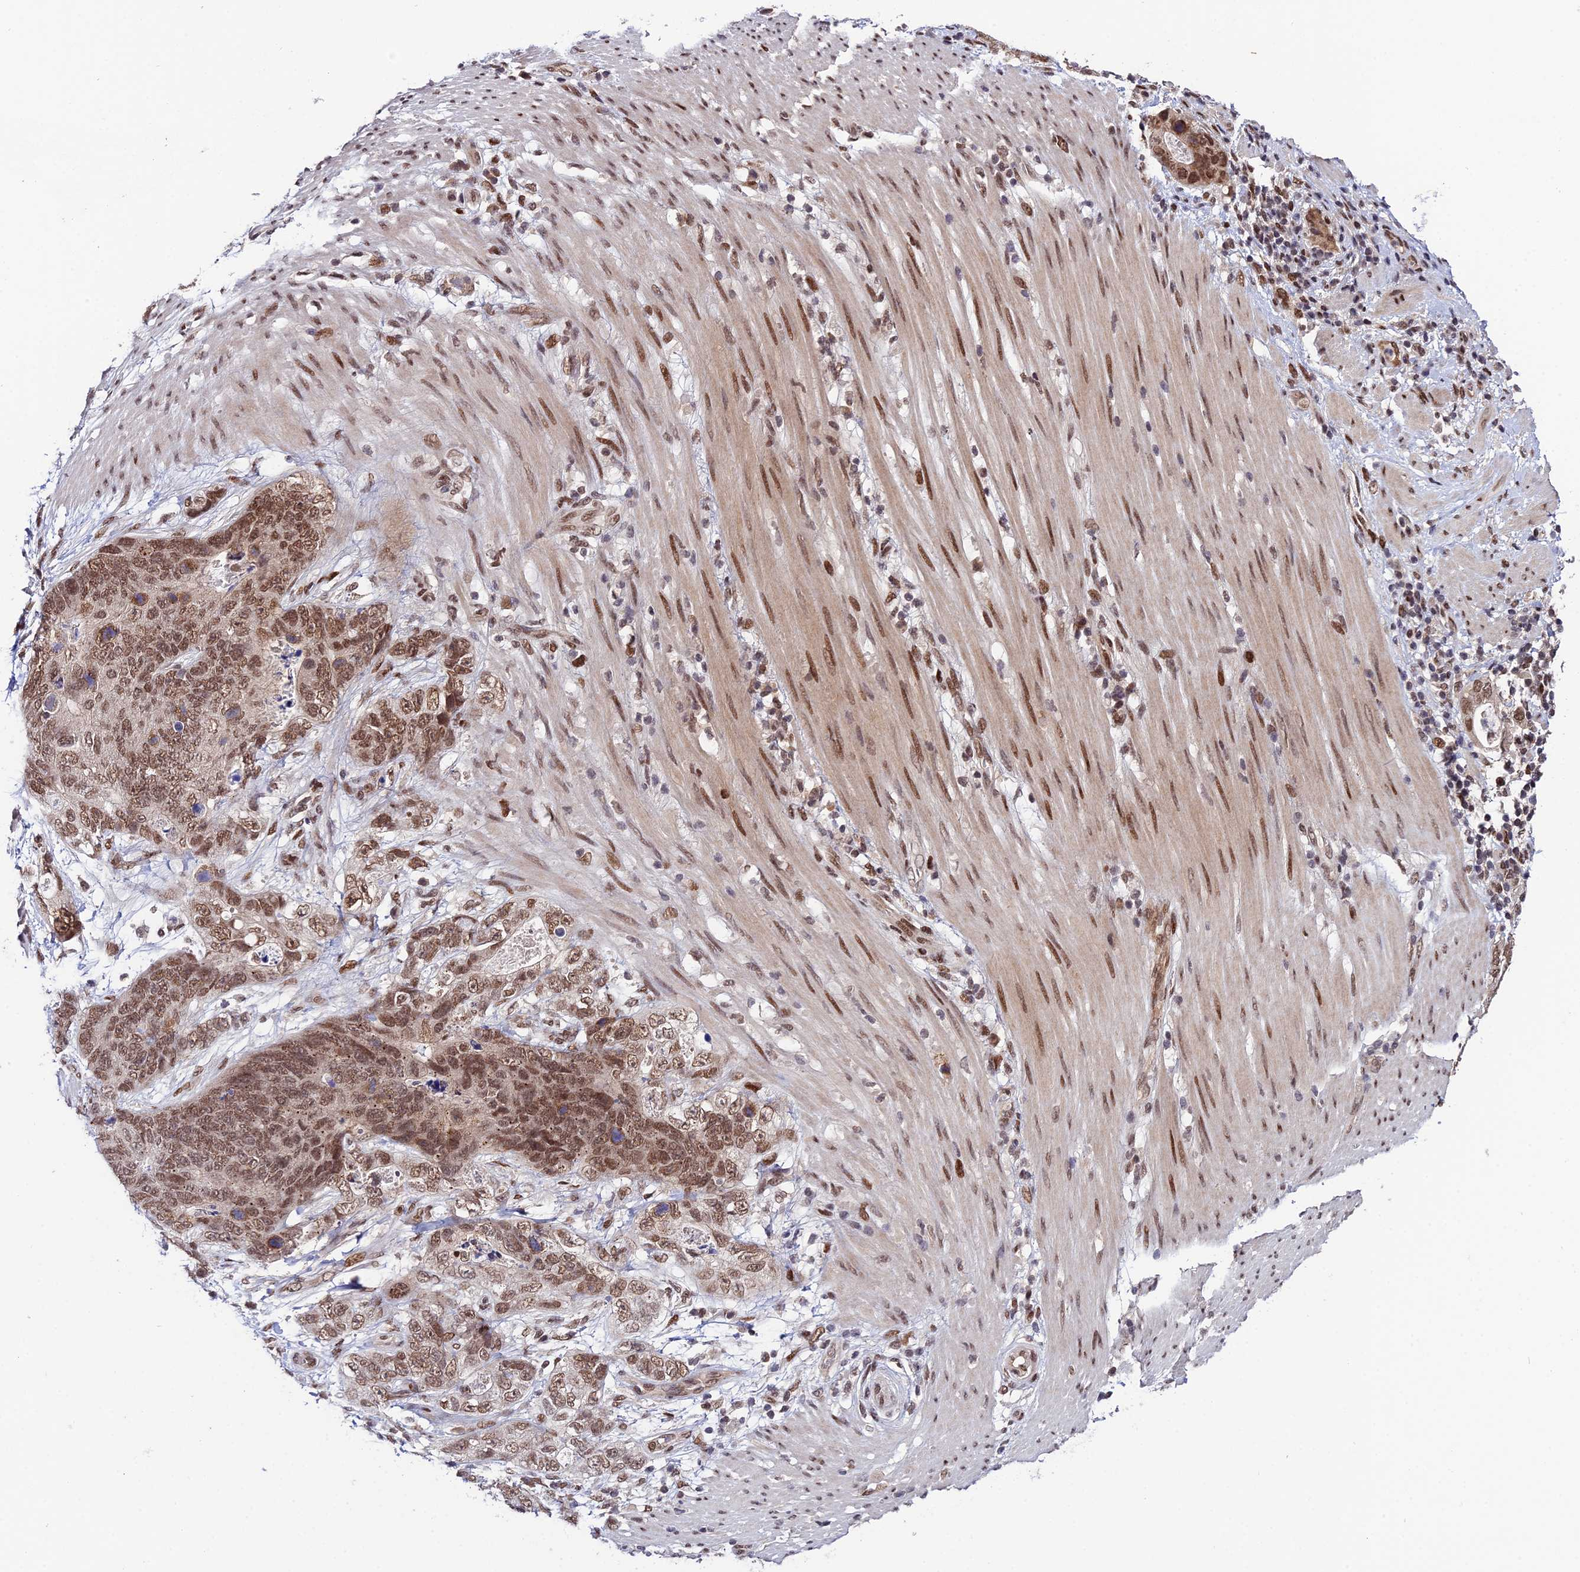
{"staining": {"intensity": "moderate", "quantity": ">75%", "location": "nuclear"}, "tissue": "stomach cancer", "cell_type": "Tumor cells", "image_type": "cancer", "snomed": [{"axis": "morphology", "description": "Normal tissue, NOS"}, {"axis": "morphology", "description": "Adenocarcinoma, NOS"}, {"axis": "topography", "description": "Stomach"}], "caption": "Immunohistochemical staining of stomach cancer displays medium levels of moderate nuclear positivity in about >75% of tumor cells.", "gene": "SYT15", "patient": {"sex": "female", "age": 89}}